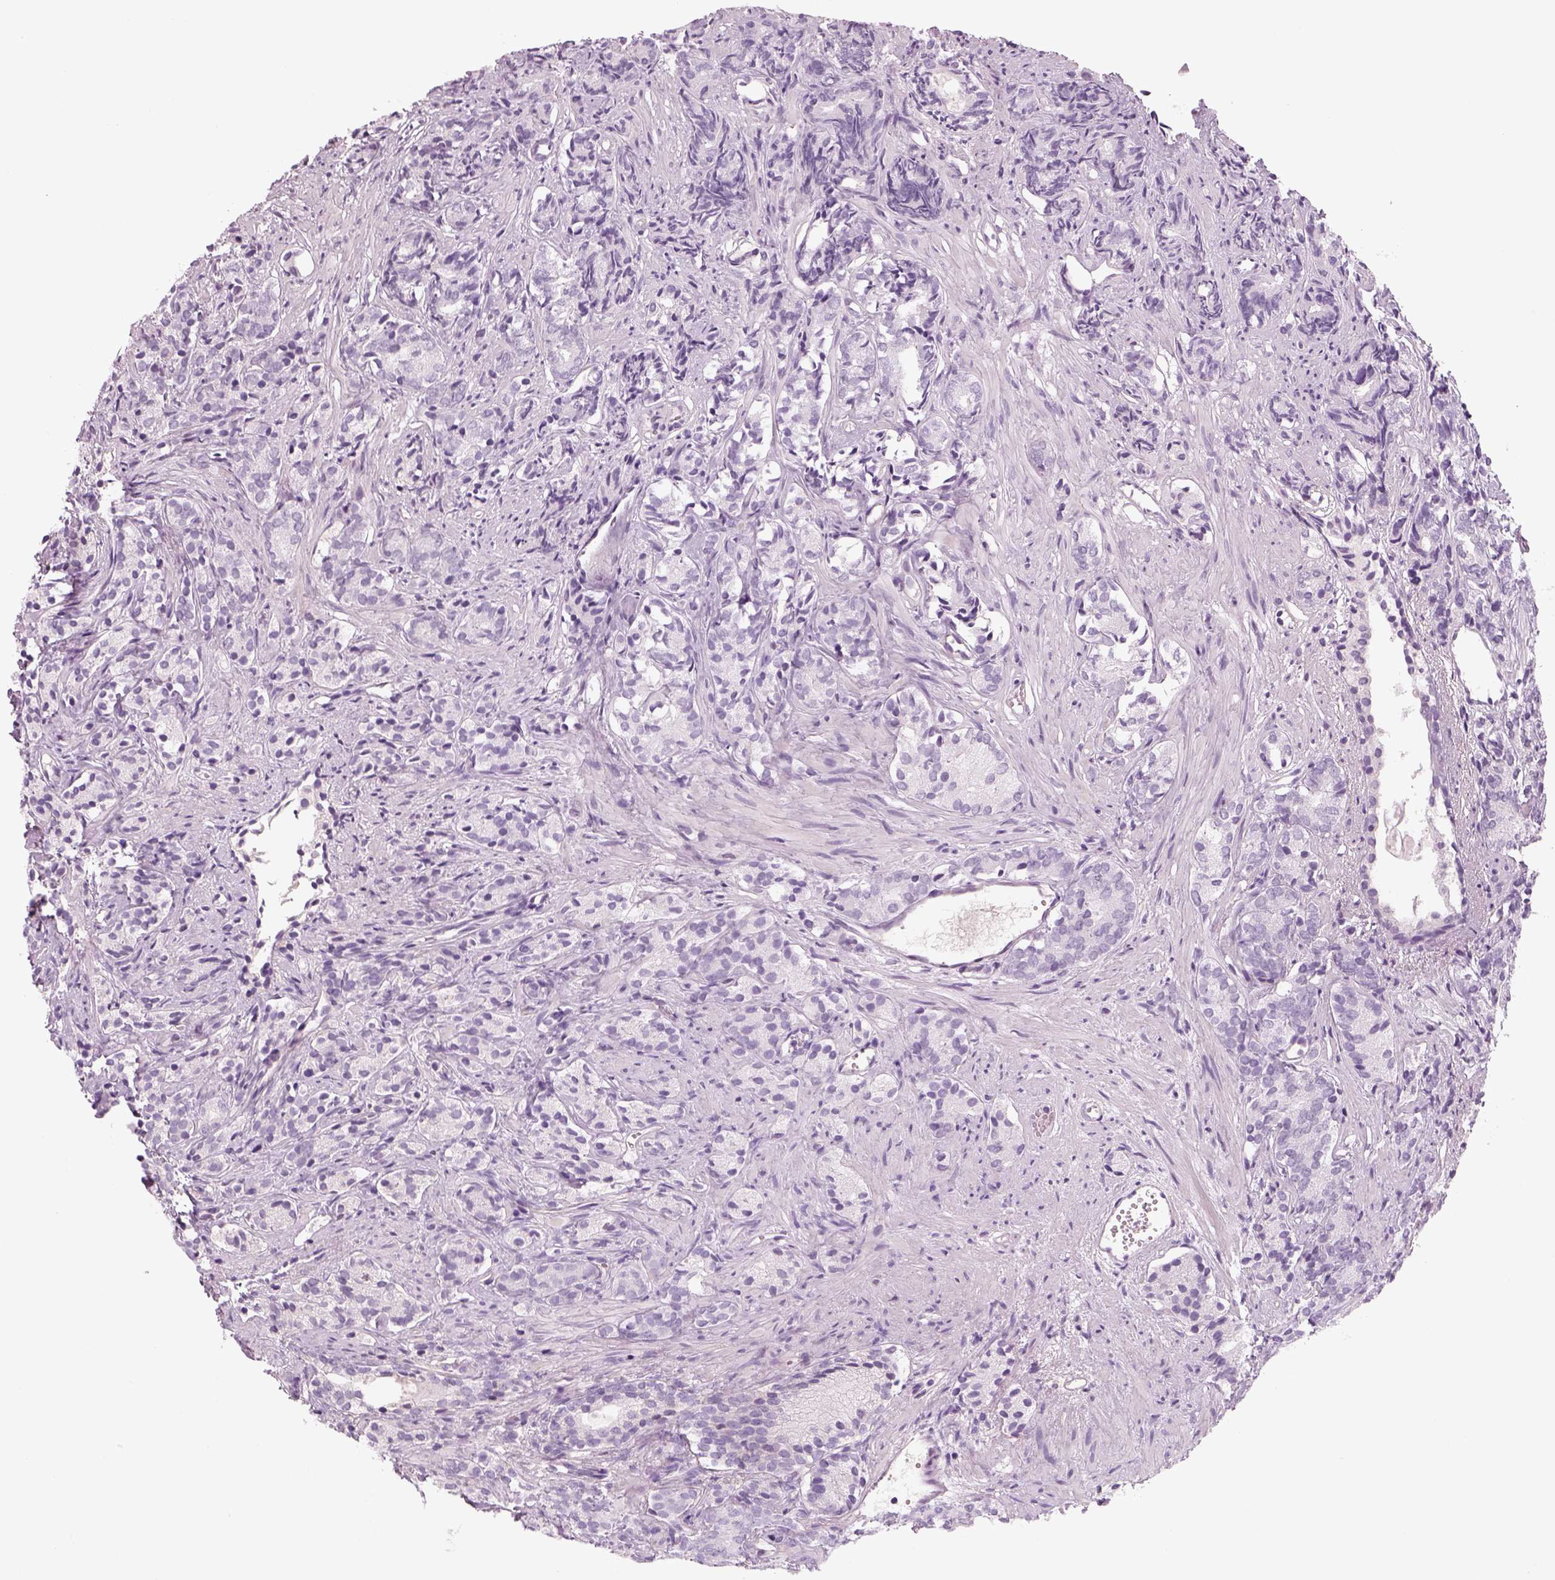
{"staining": {"intensity": "negative", "quantity": "none", "location": "none"}, "tissue": "prostate cancer", "cell_type": "Tumor cells", "image_type": "cancer", "snomed": [{"axis": "morphology", "description": "Adenocarcinoma, High grade"}, {"axis": "topography", "description": "Prostate"}], "caption": "High magnification brightfield microscopy of prostate cancer stained with DAB (3,3'-diaminobenzidine) (brown) and counterstained with hematoxylin (blue): tumor cells show no significant positivity.", "gene": "SLC1A7", "patient": {"sex": "male", "age": 84}}